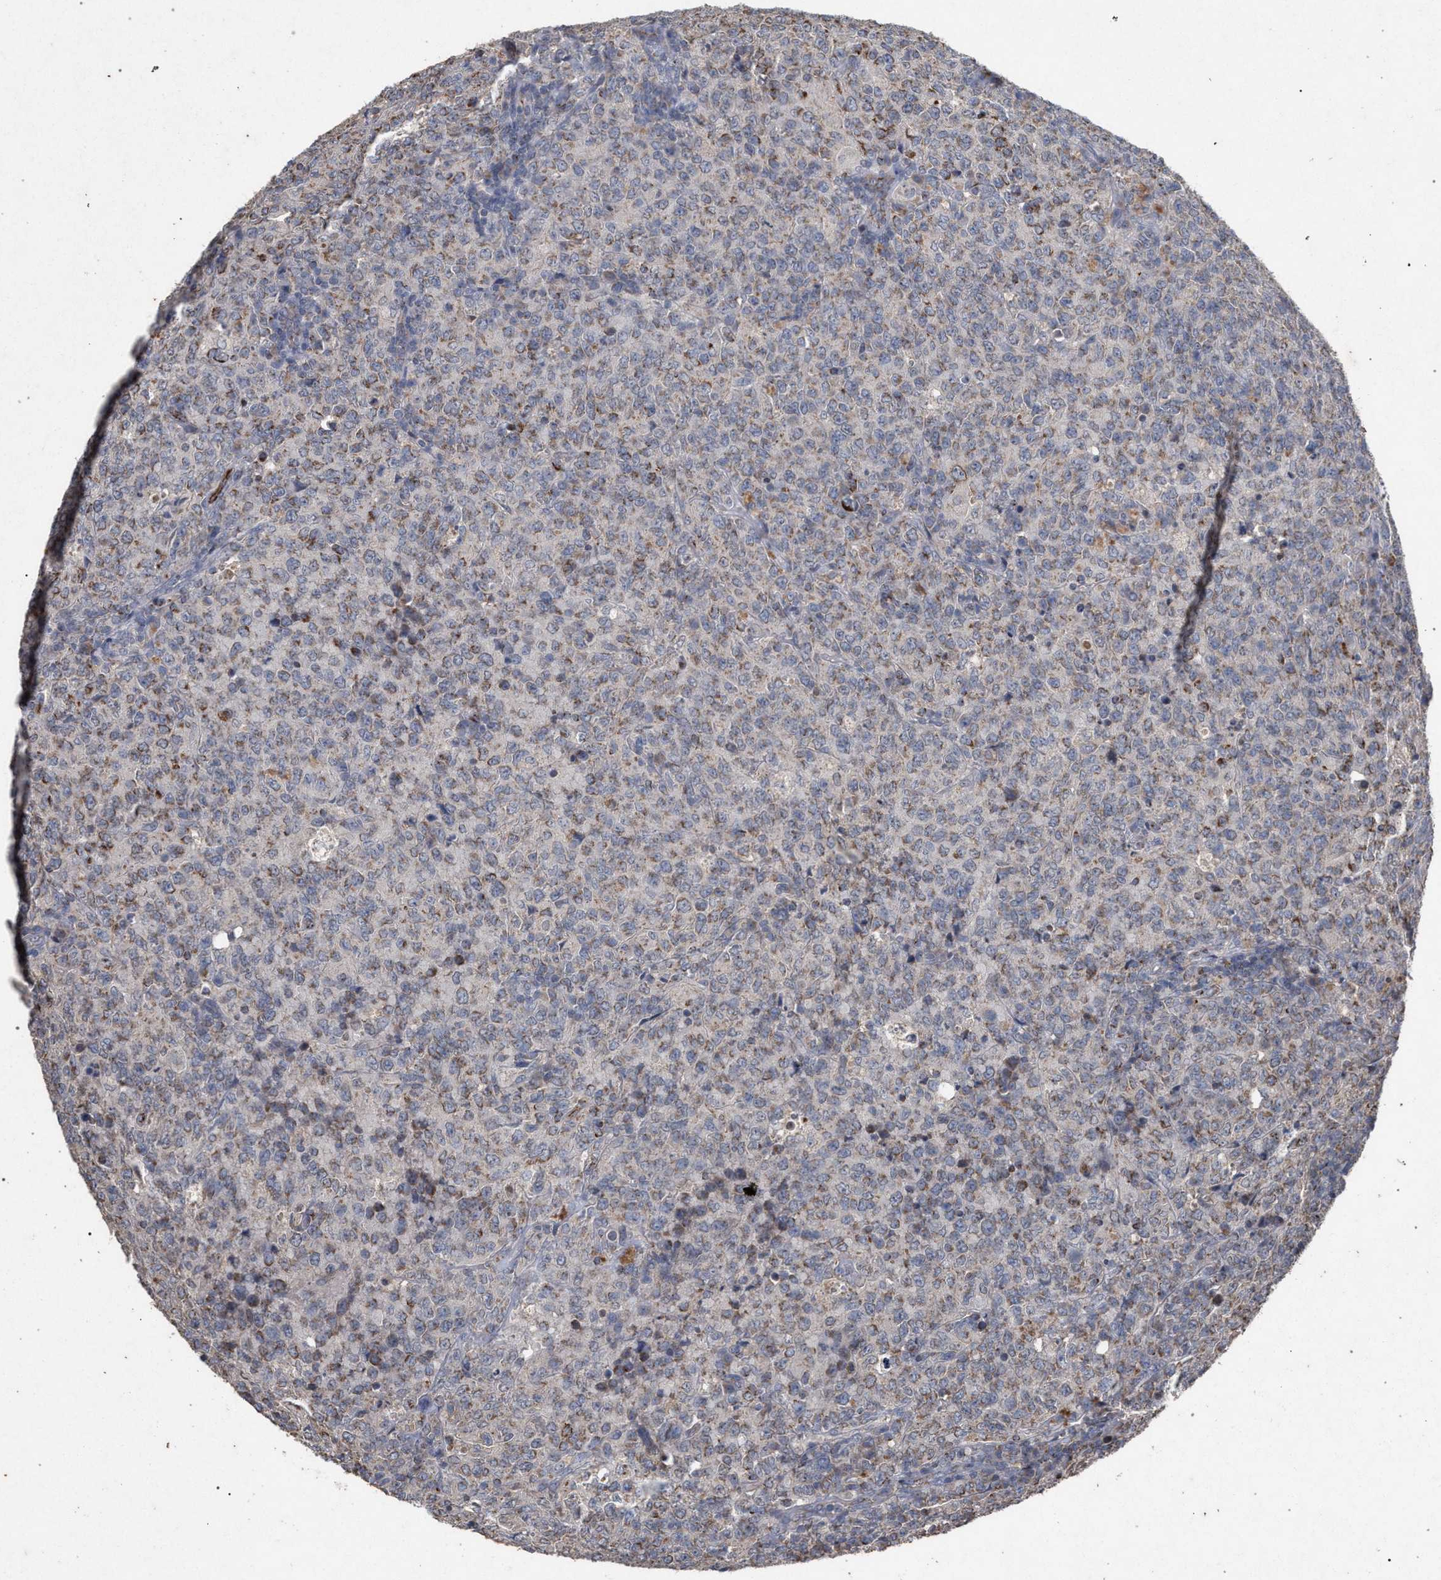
{"staining": {"intensity": "moderate", "quantity": ">75%", "location": "cytoplasmic/membranous"}, "tissue": "lymphoma", "cell_type": "Tumor cells", "image_type": "cancer", "snomed": [{"axis": "morphology", "description": "Malignant lymphoma, non-Hodgkin's type, High grade"}, {"axis": "topography", "description": "Tonsil"}], "caption": "A brown stain highlights moderate cytoplasmic/membranous positivity of a protein in lymphoma tumor cells. The staining is performed using DAB brown chromogen to label protein expression. The nuclei are counter-stained blue using hematoxylin.", "gene": "PKD2L1", "patient": {"sex": "female", "age": 36}}